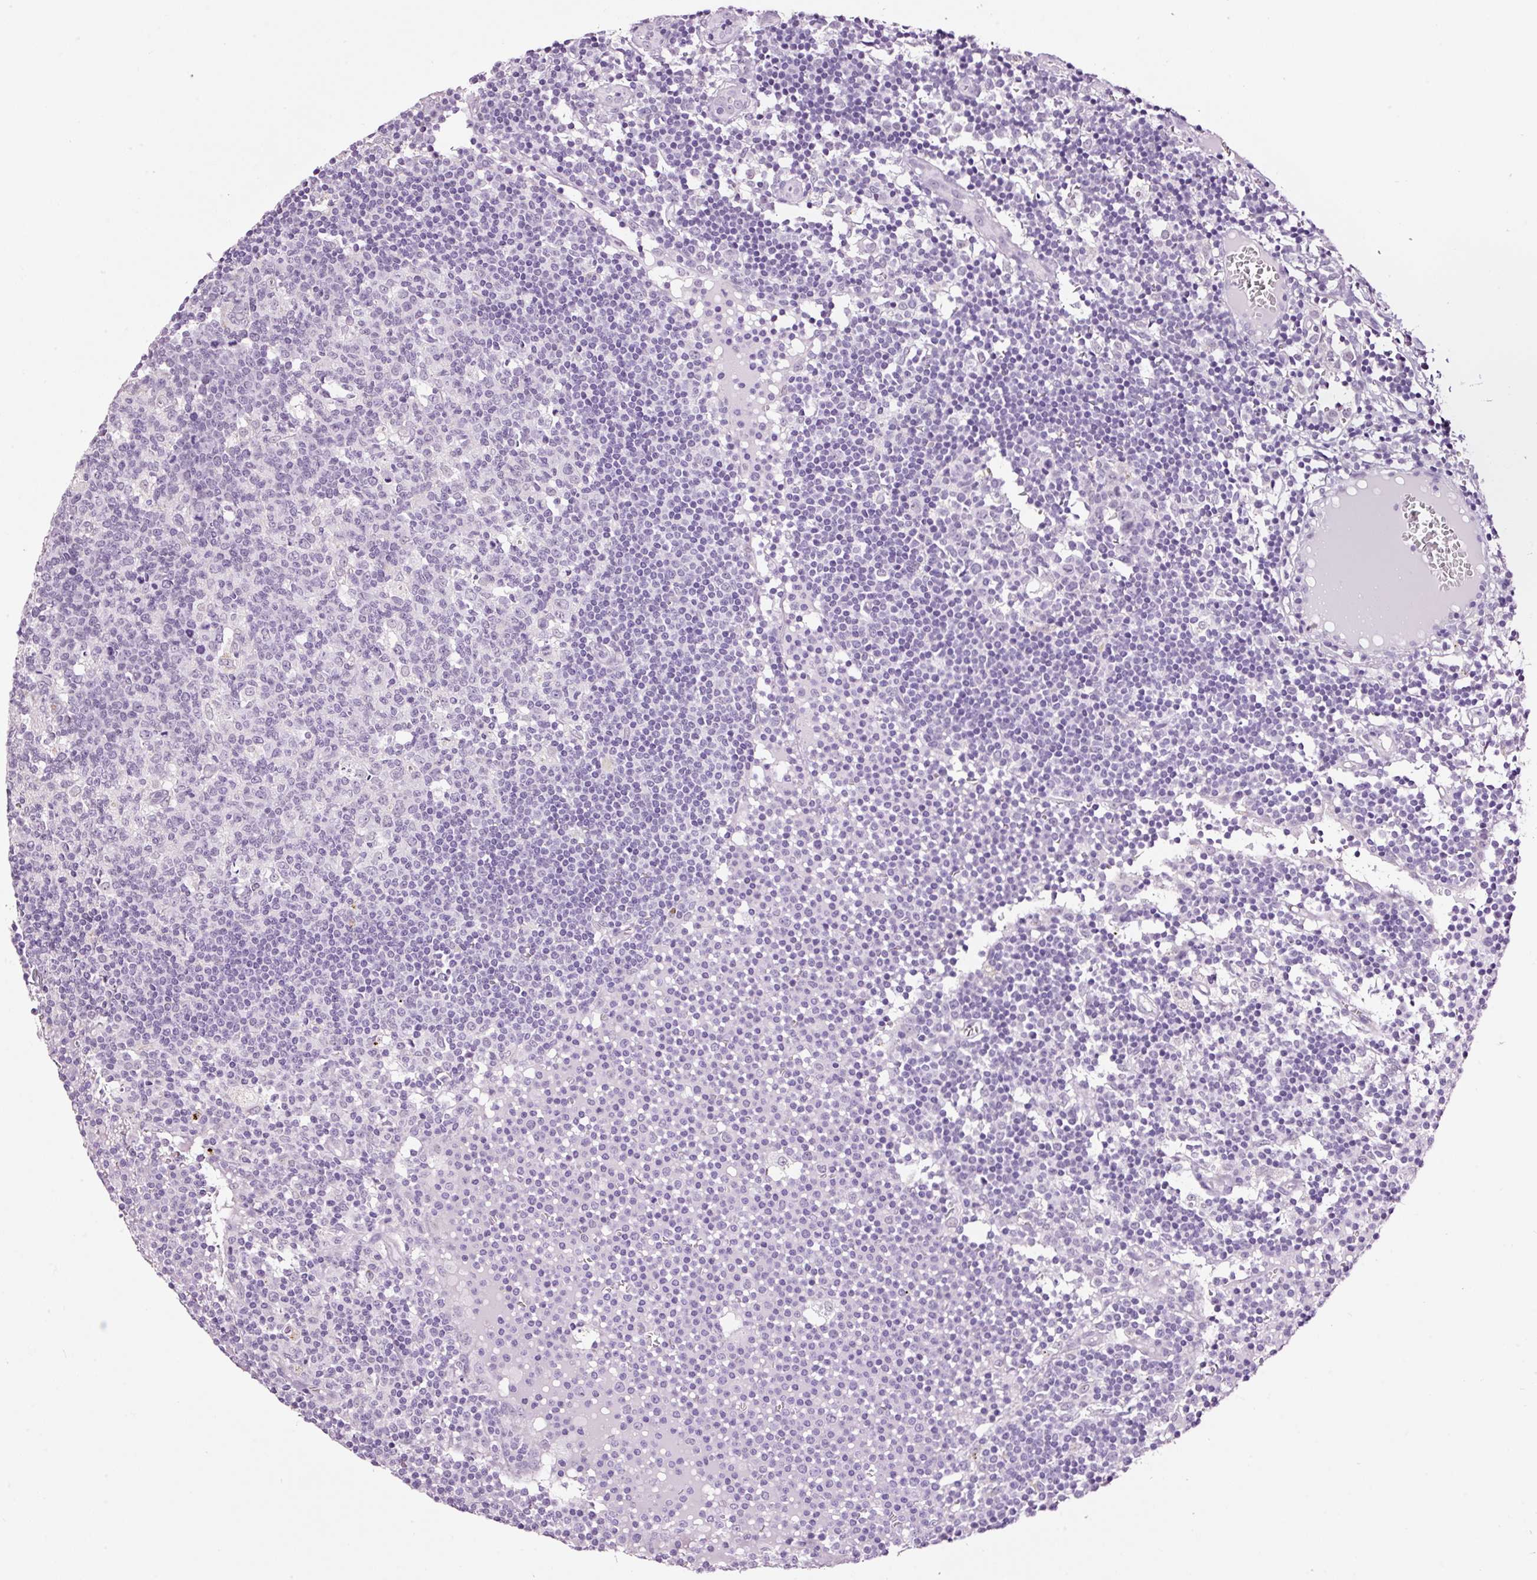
{"staining": {"intensity": "negative", "quantity": "none", "location": "none"}, "tissue": "lymph node", "cell_type": "Germinal center cells", "image_type": "normal", "snomed": [{"axis": "morphology", "description": "Normal tissue, NOS"}, {"axis": "topography", "description": "Lymph node"}], "caption": "Immunohistochemistry of benign human lymph node displays no positivity in germinal center cells. (DAB (3,3'-diaminobenzidine) IHC visualized using brightfield microscopy, high magnification).", "gene": "RTF2", "patient": {"sex": "female", "age": 45}}